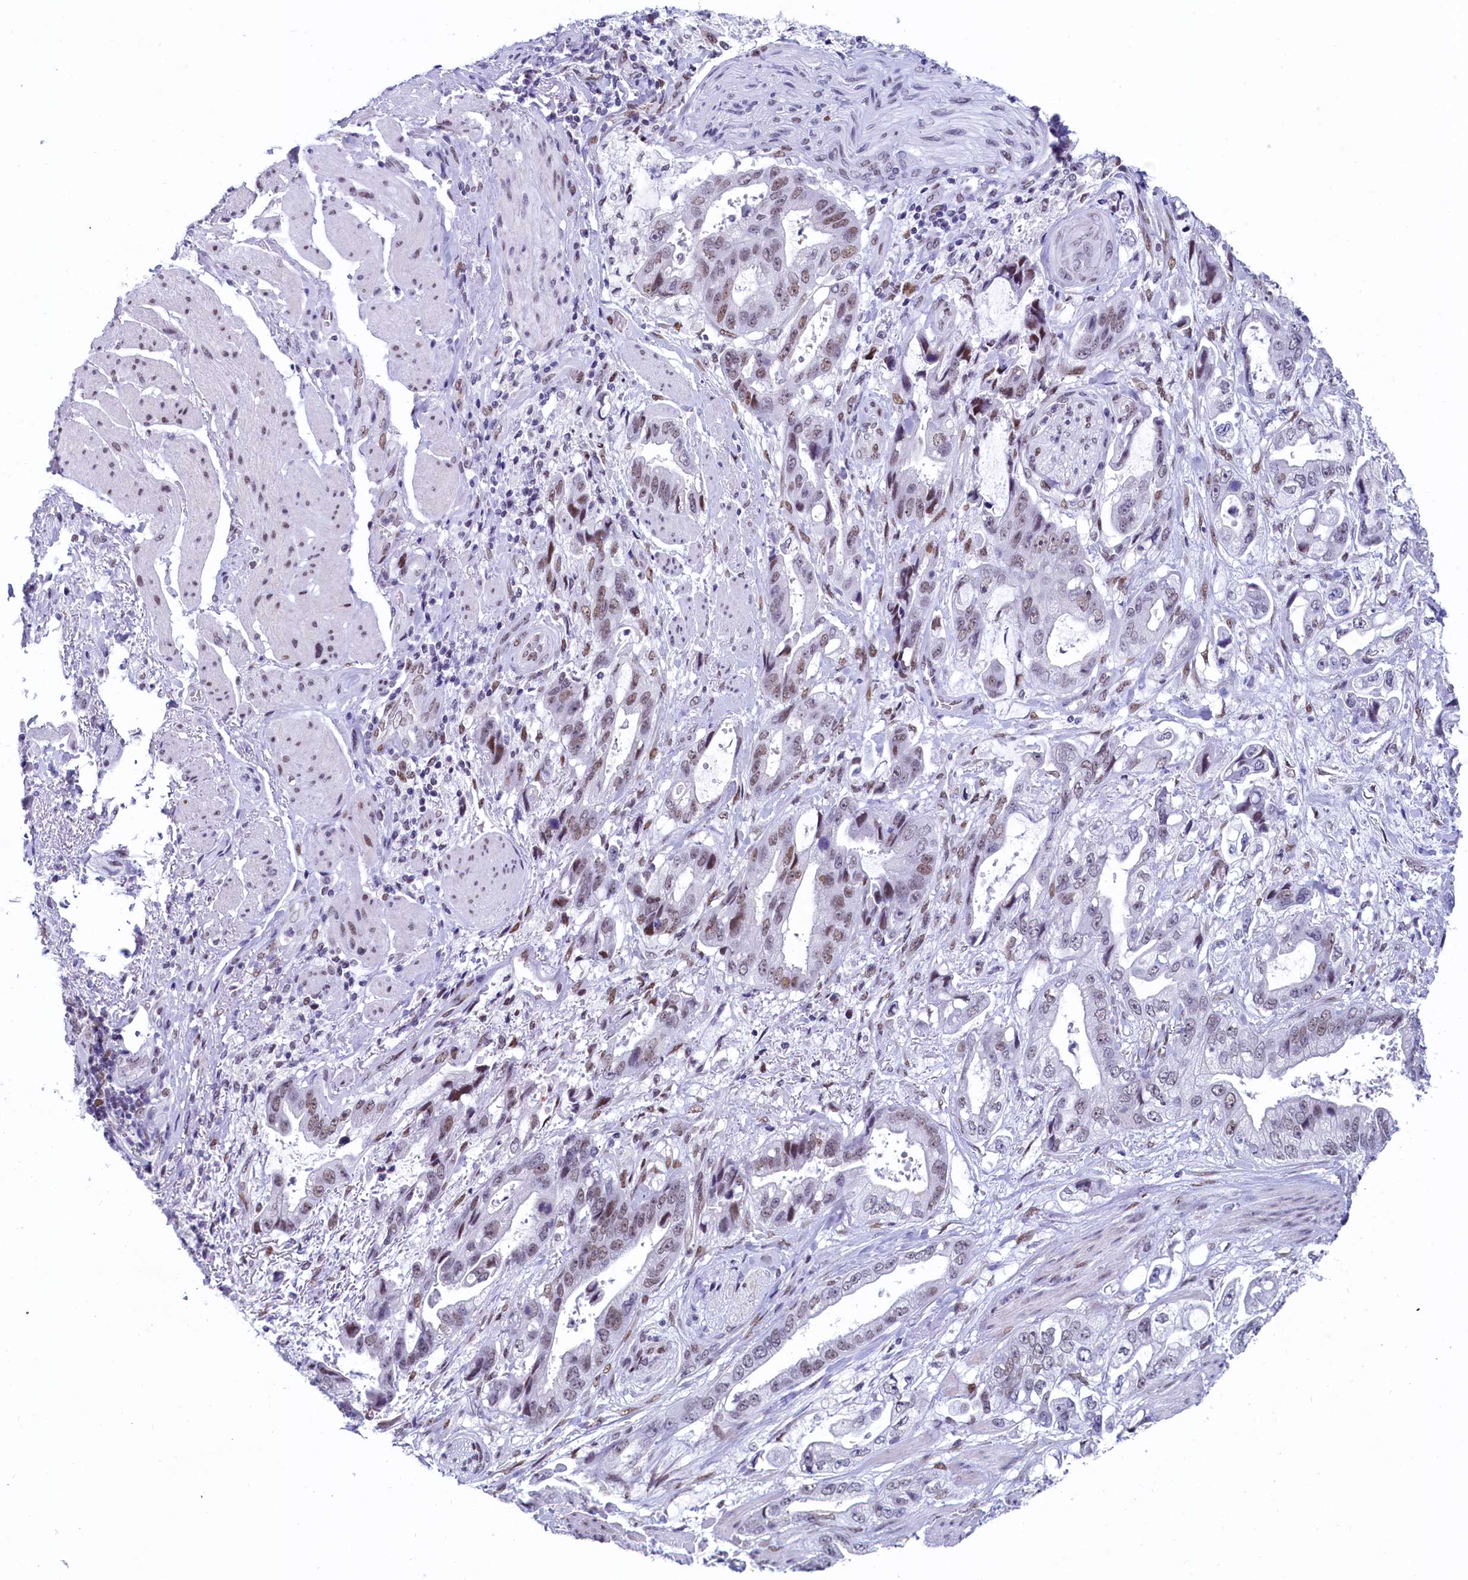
{"staining": {"intensity": "moderate", "quantity": "<25%", "location": "nuclear"}, "tissue": "stomach cancer", "cell_type": "Tumor cells", "image_type": "cancer", "snomed": [{"axis": "morphology", "description": "Adenocarcinoma, NOS"}, {"axis": "topography", "description": "Stomach"}], "caption": "Immunohistochemical staining of stomach cancer displays low levels of moderate nuclear positivity in approximately <25% of tumor cells.", "gene": "SUGP2", "patient": {"sex": "male", "age": 62}}